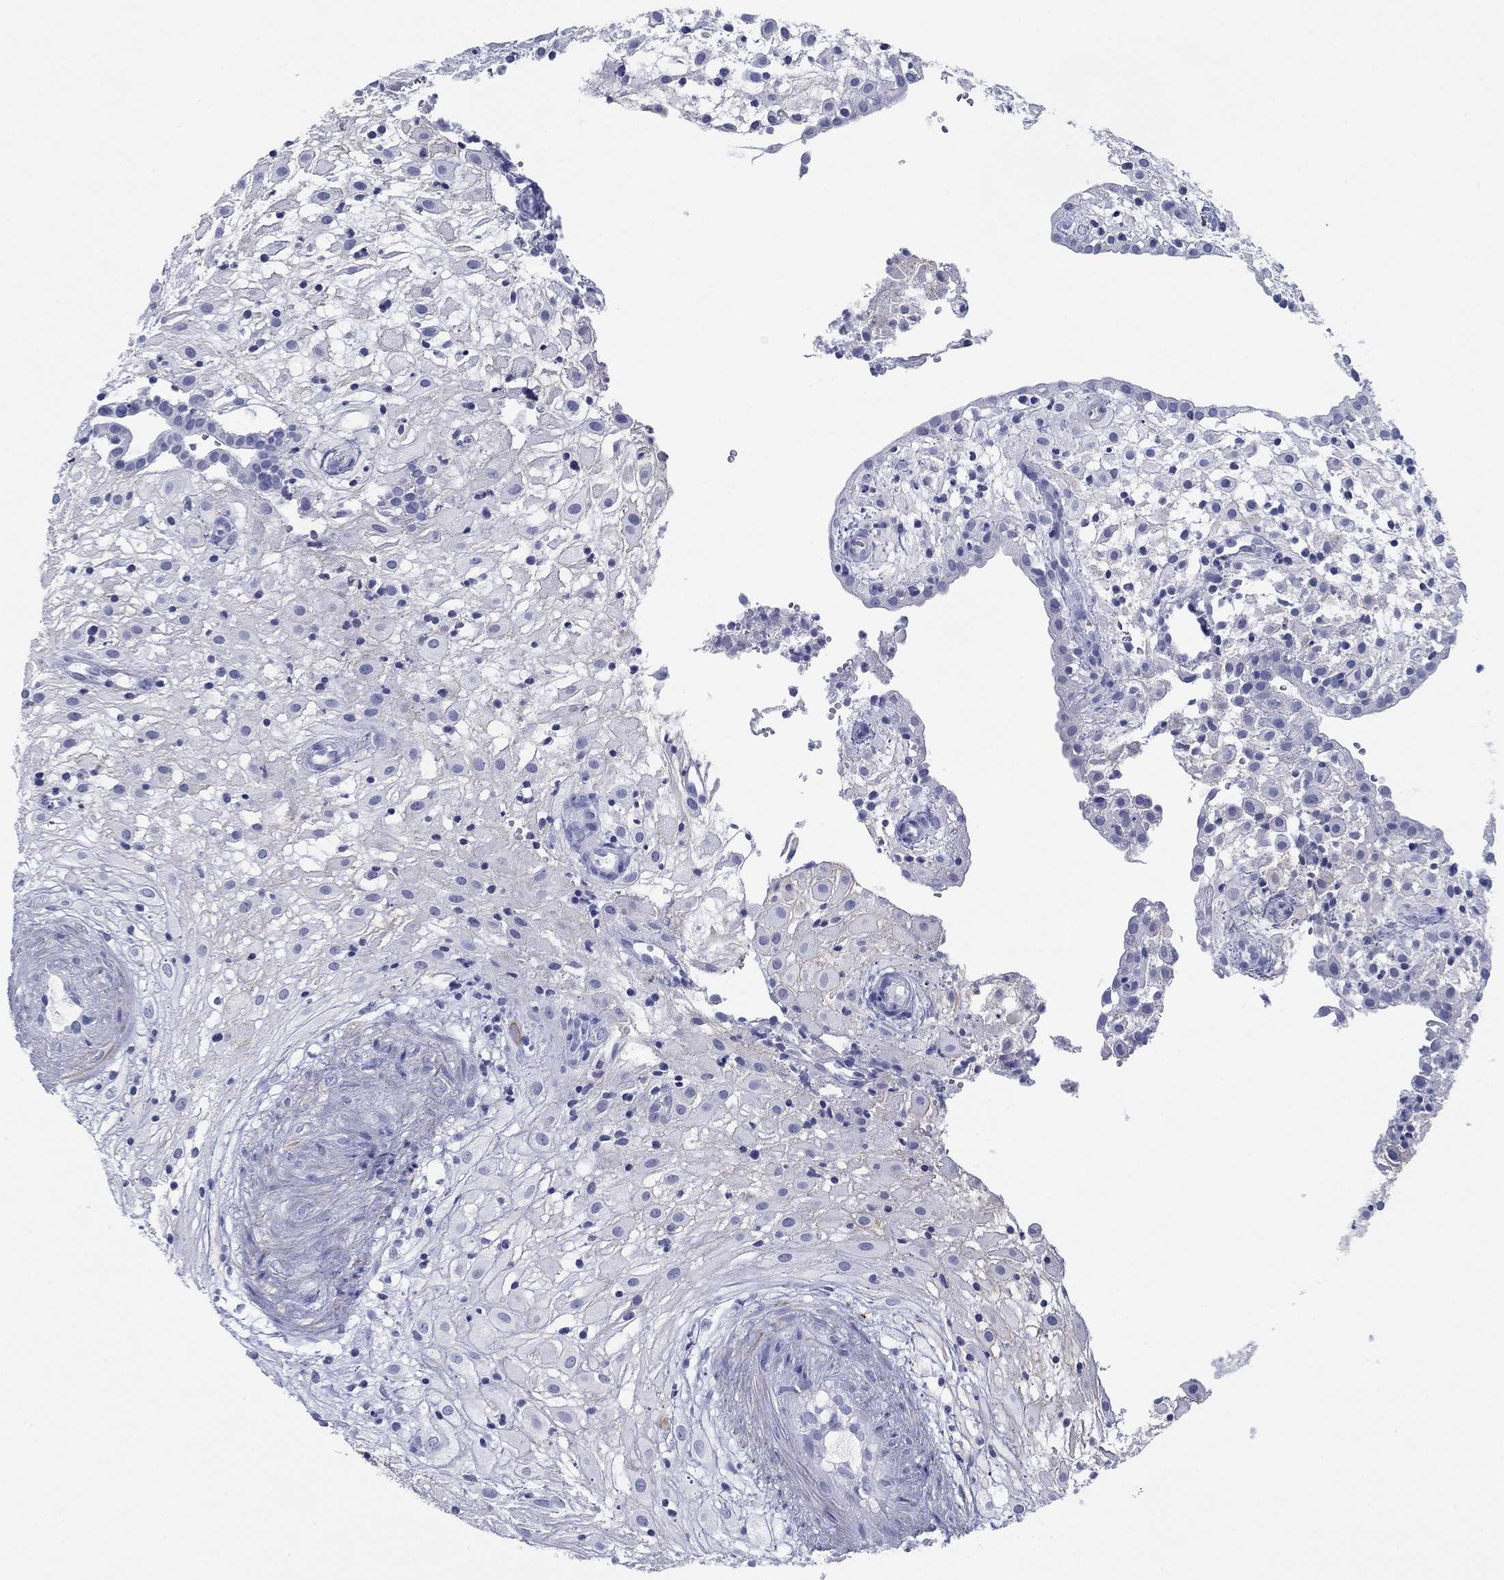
{"staining": {"intensity": "negative", "quantity": "none", "location": "none"}, "tissue": "placenta", "cell_type": "Decidual cells", "image_type": "normal", "snomed": [{"axis": "morphology", "description": "Normal tissue, NOS"}, {"axis": "topography", "description": "Placenta"}], "caption": "IHC micrograph of normal human placenta stained for a protein (brown), which exhibits no expression in decidual cells. Nuclei are stained in blue.", "gene": "PDYN", "patient": {"sex": "female", "age": 24}}